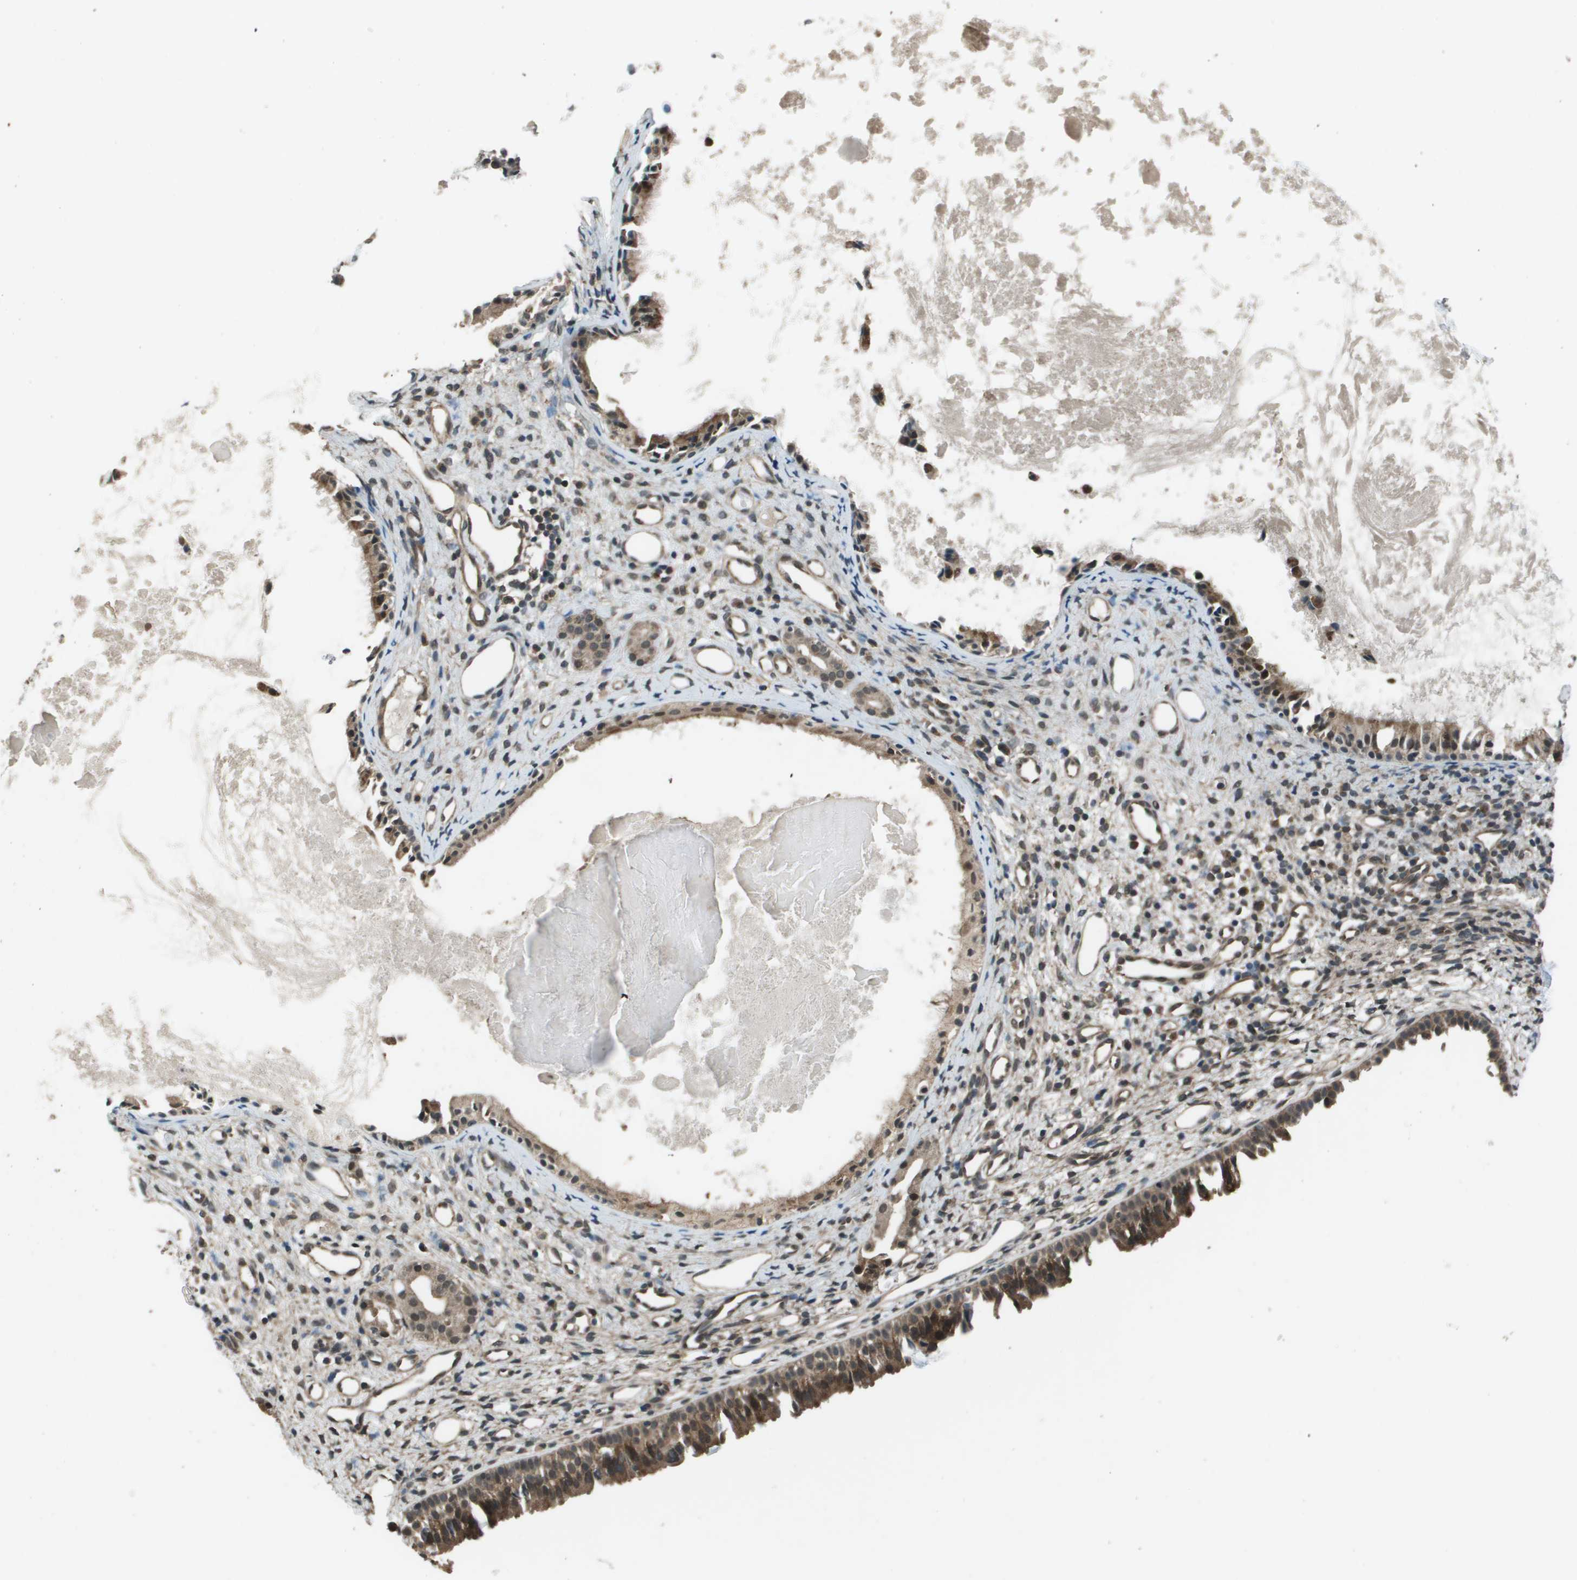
{"staining": {"intensity": "moderate", "quantity": ">75%", "location": "cytoplasmic/membranous"}, "tissue": "nasopharynx", "cell_type": "Respiratory epithelial cells", "image_type": "normal", "snomed": [{"axis": "morphology", "description": "Normal tissue, NOS"}, {"axis": "topography", "description": "Nasopharynx"}], "caption": "Immunohistochemistry staining of normal nasopharynx, which displays medium levels of moderate cytoplasmic/membranous staining in approximately >75% of respiratory epithelial cells indicating moderate cytoplasmic/membranous protein positivity. The staining was performed using DAB (brown) for protein detection and nuclei were counterstained in hematoxylin (blue).", "gene": "PPFIA1", "patient": {"sex": "male", "age": 22}}